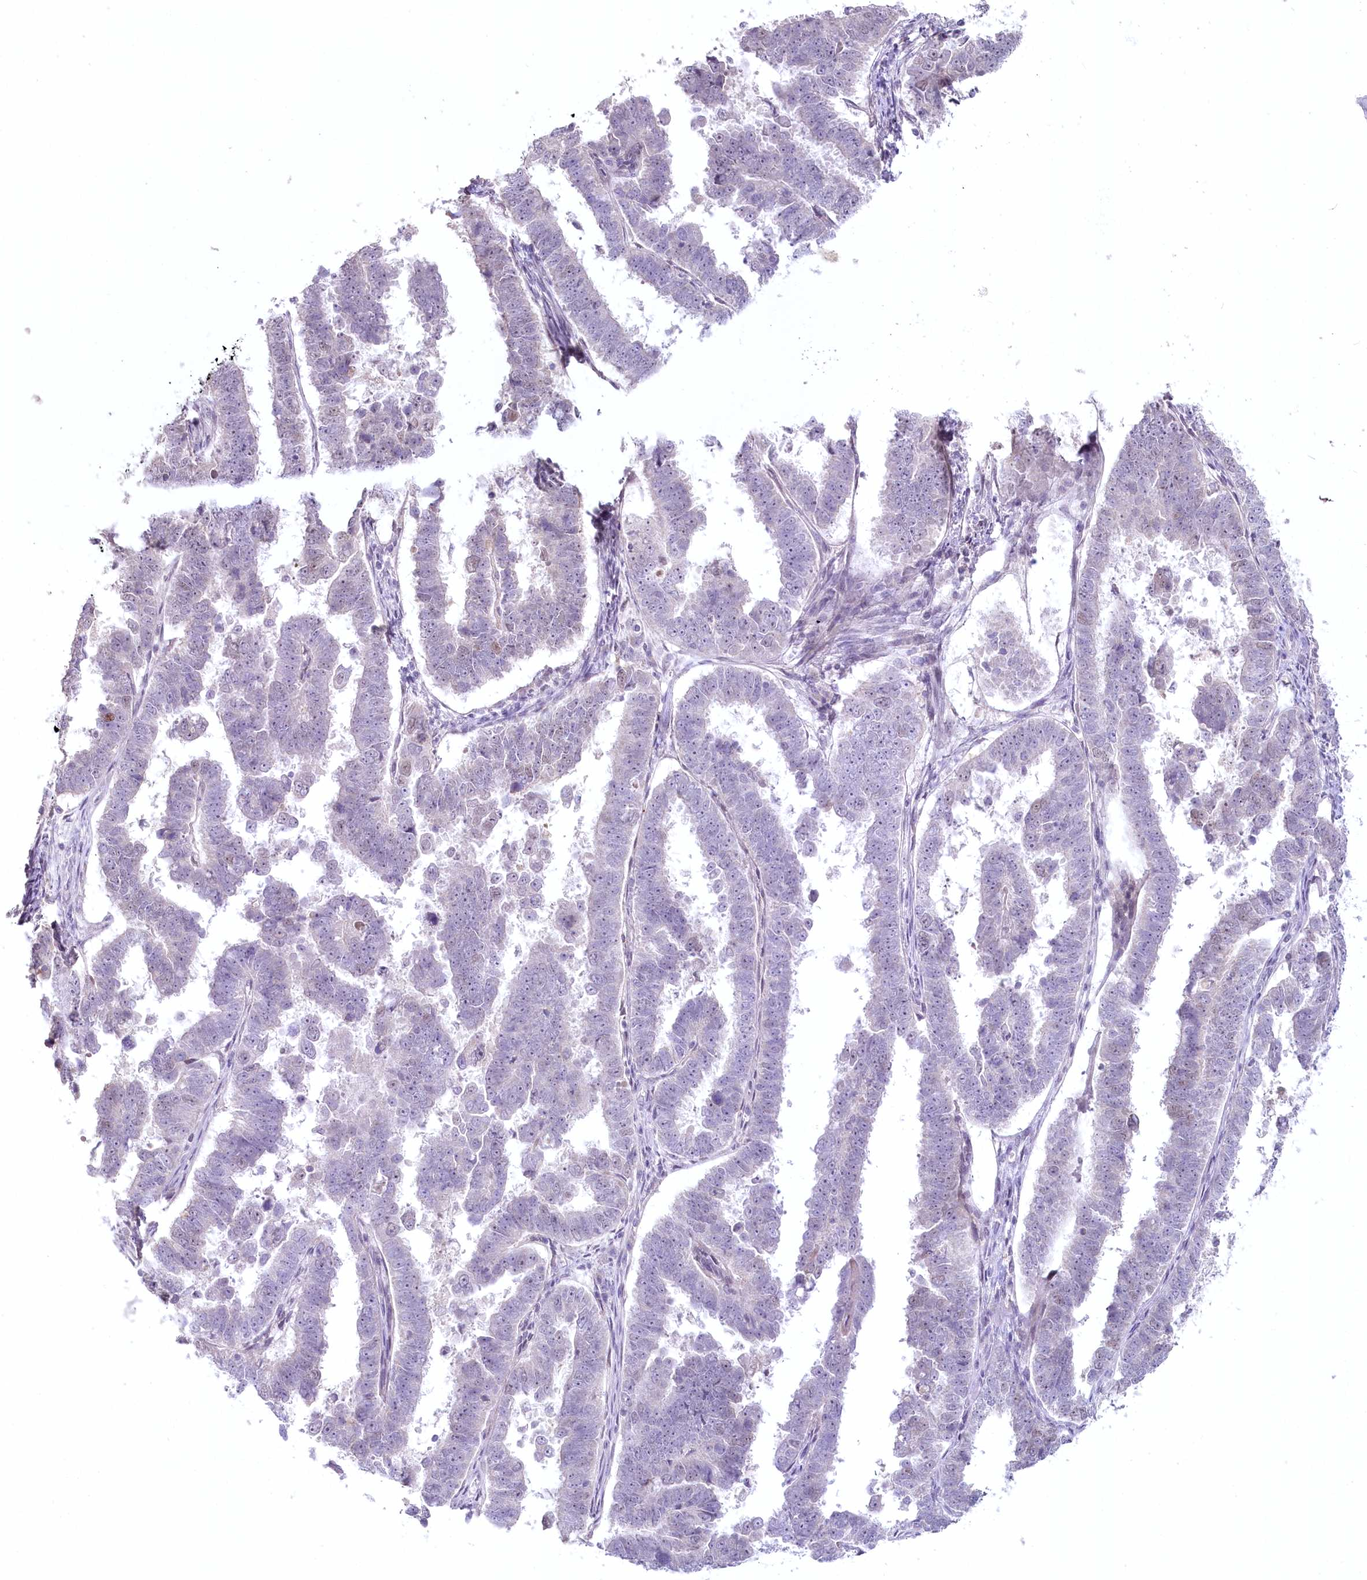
{"staining": {"intensity": "weak", "quantity": "<25%", "location": "nuclear"}, "tissue": "endometrial cancer", "cell_type": "Tumor cells", "image_type": "cancer", "snomed": [{"axis": "morphology", "description": "Adenocarcinoma, NOS"}, {"axis": "topography", "description": "Endometrium"}], "caption": "Tumor cells show no significant staining in endometrial cancer (adenocarcinoma).", "gene": "USP11", "patient": {"sex": "female", "age": 75}}